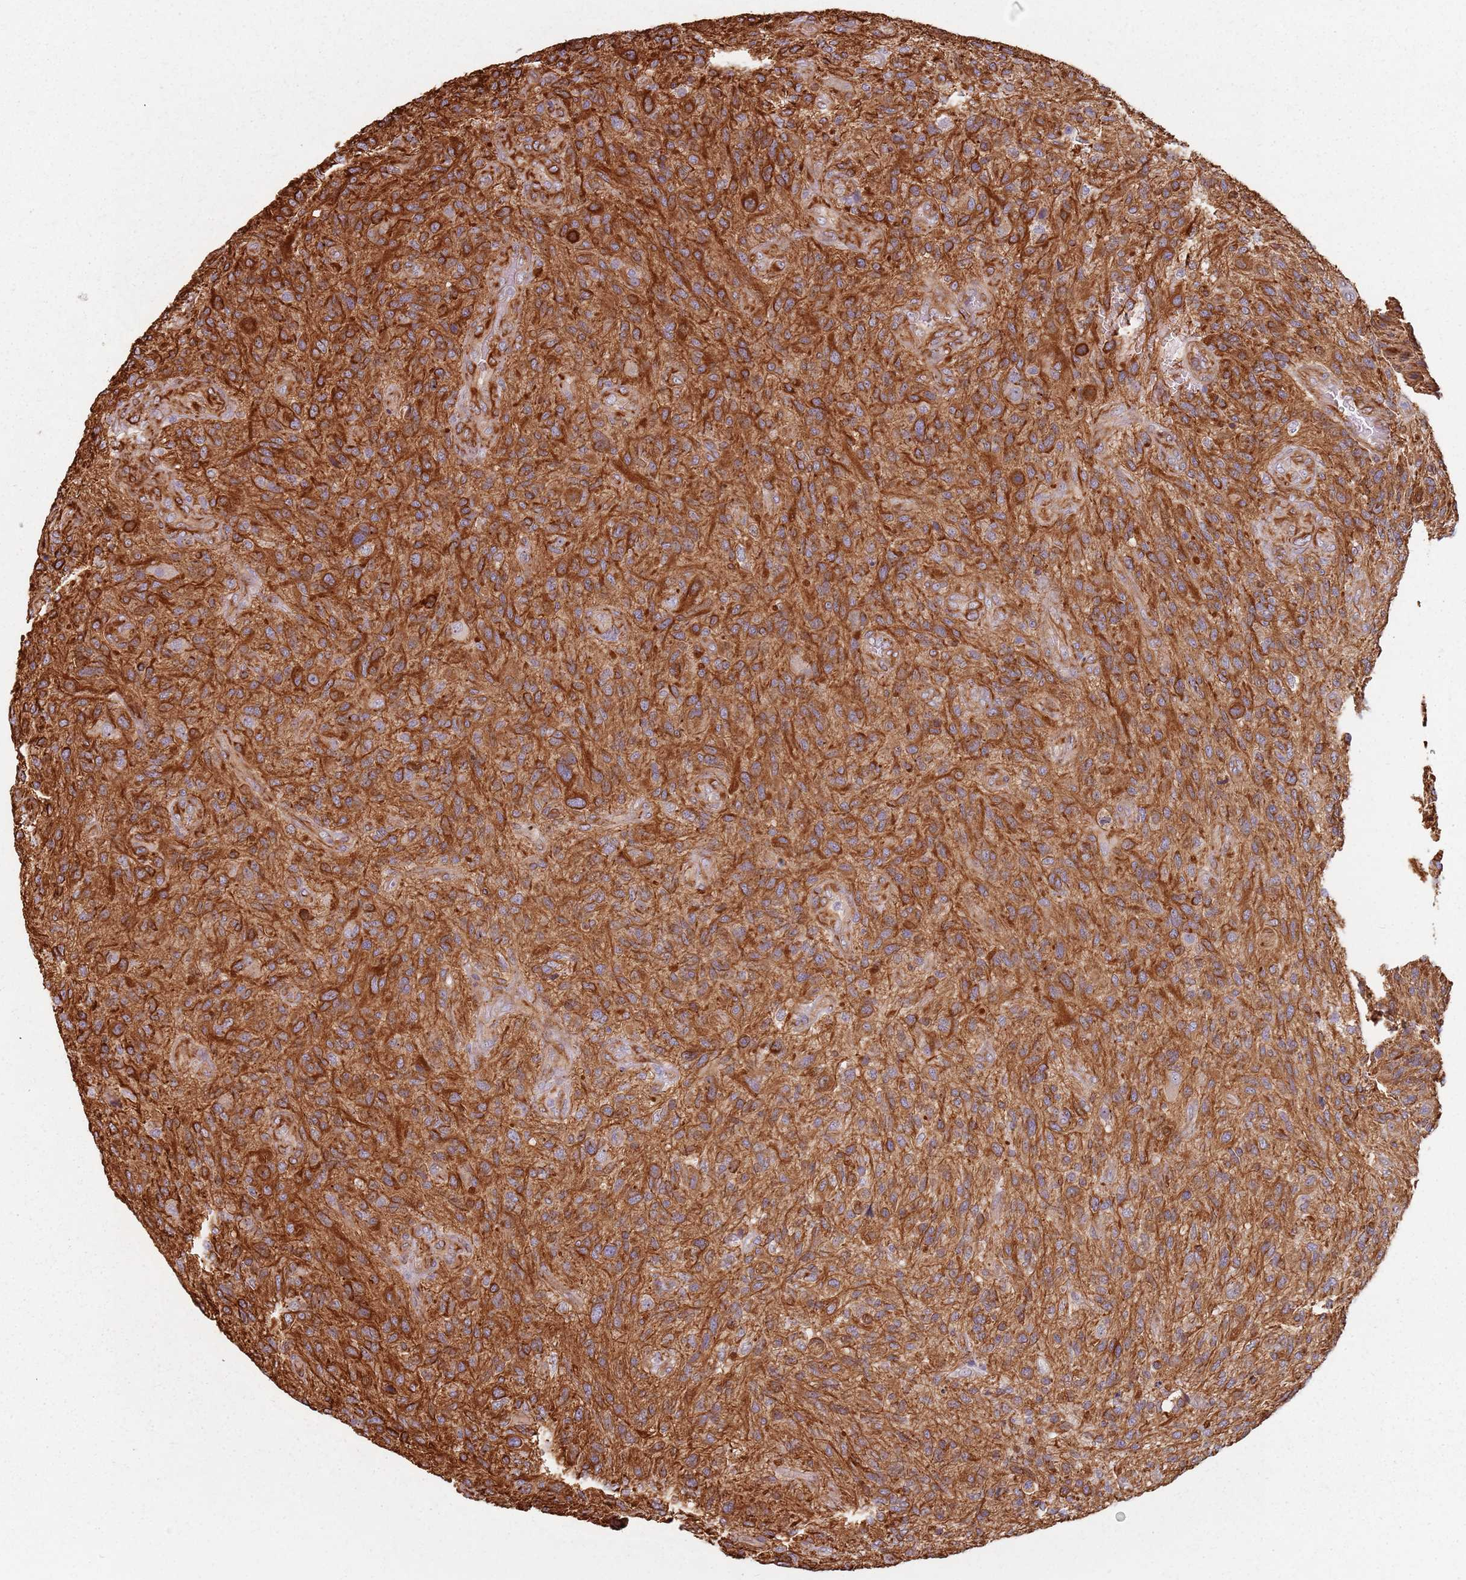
{"staining": {"intensity": "strong", "quantity": ">75%", "location": "cytoplasmic/membranous"}, "tissue": "glioma", "cell_type": "Tumor cells", "image_type": "cancer", "snomed": [{"axis": "morphology", "description": "Glioma, malignant, High grade"}, {"axis": "topography", "description": "Brain"}], "caption": "Protein expression analysis of human glioma reveals strong cytoplasmic/membranous expression in approximately >75% of tumor cells.", "gene": "GAS2L3", "patient": {"sex": "male", "age": 47}}